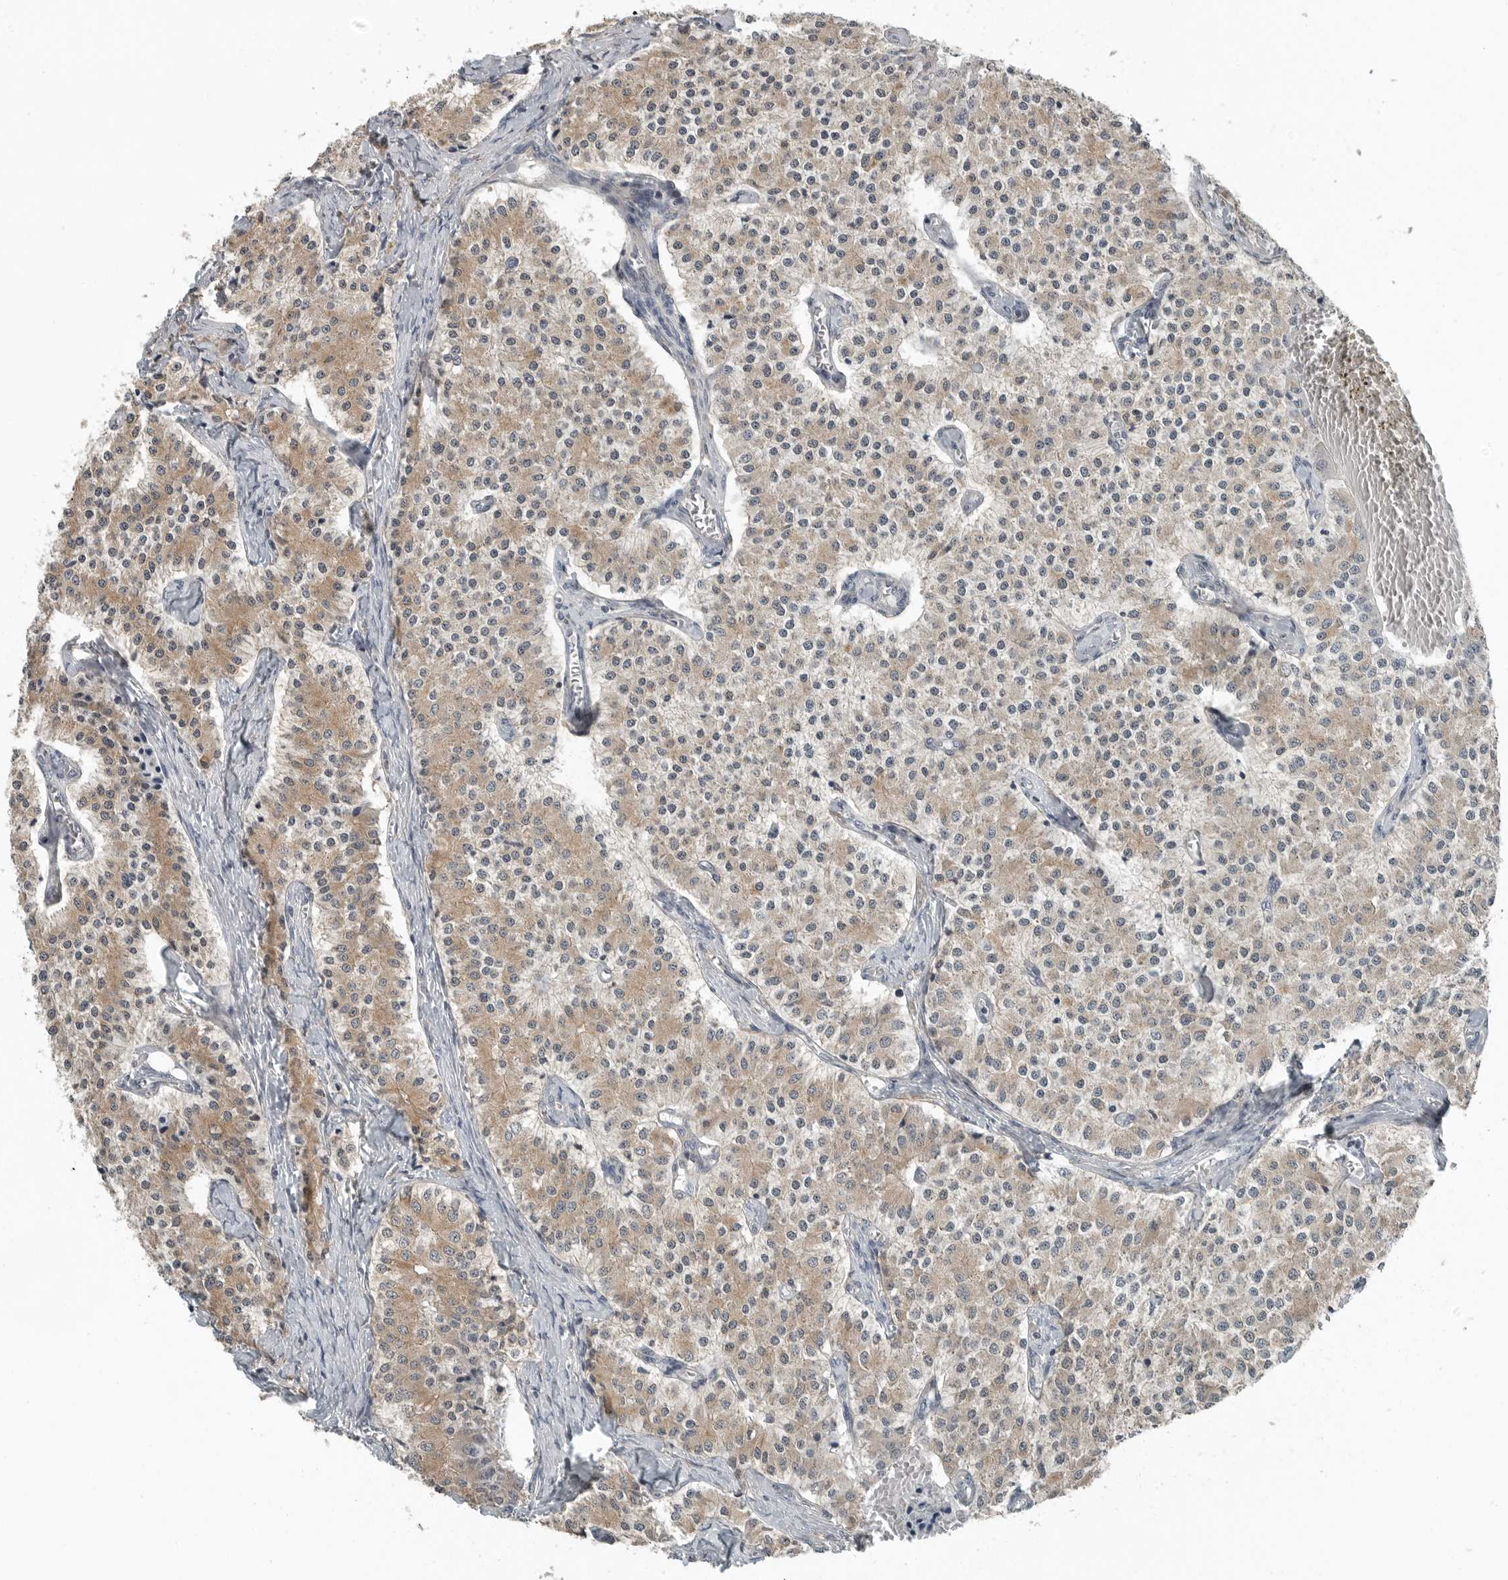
{"staining": {"intensity": "moderate", "quantity": ">75%", "location": "cytoplasmic/membranous"}, "tissue": "carcinoid", "cell_type": "Tumor cells", "image_type": "cancer", "snomed": [{"axis": "morphology", "description": "Carcinoid, malignant, NOS"}, {"axis": "topography", "description": "Colon"}], "caption": "Immunohistochemistry staining of carcinoid, which displays medium levels of moderate cytoplasmic/membranous positivity in about >75% of tumor cells indicating moderate cytoplasmic/membranous protein expression. The staining was performed using DAB (3,3'-diaminobenzidine) (brown) for protein detection and nuclei were counterstained in hematoxylin (blue).", "gene": "KYAT1", "patient": {"sex": "female", "age": 52}}